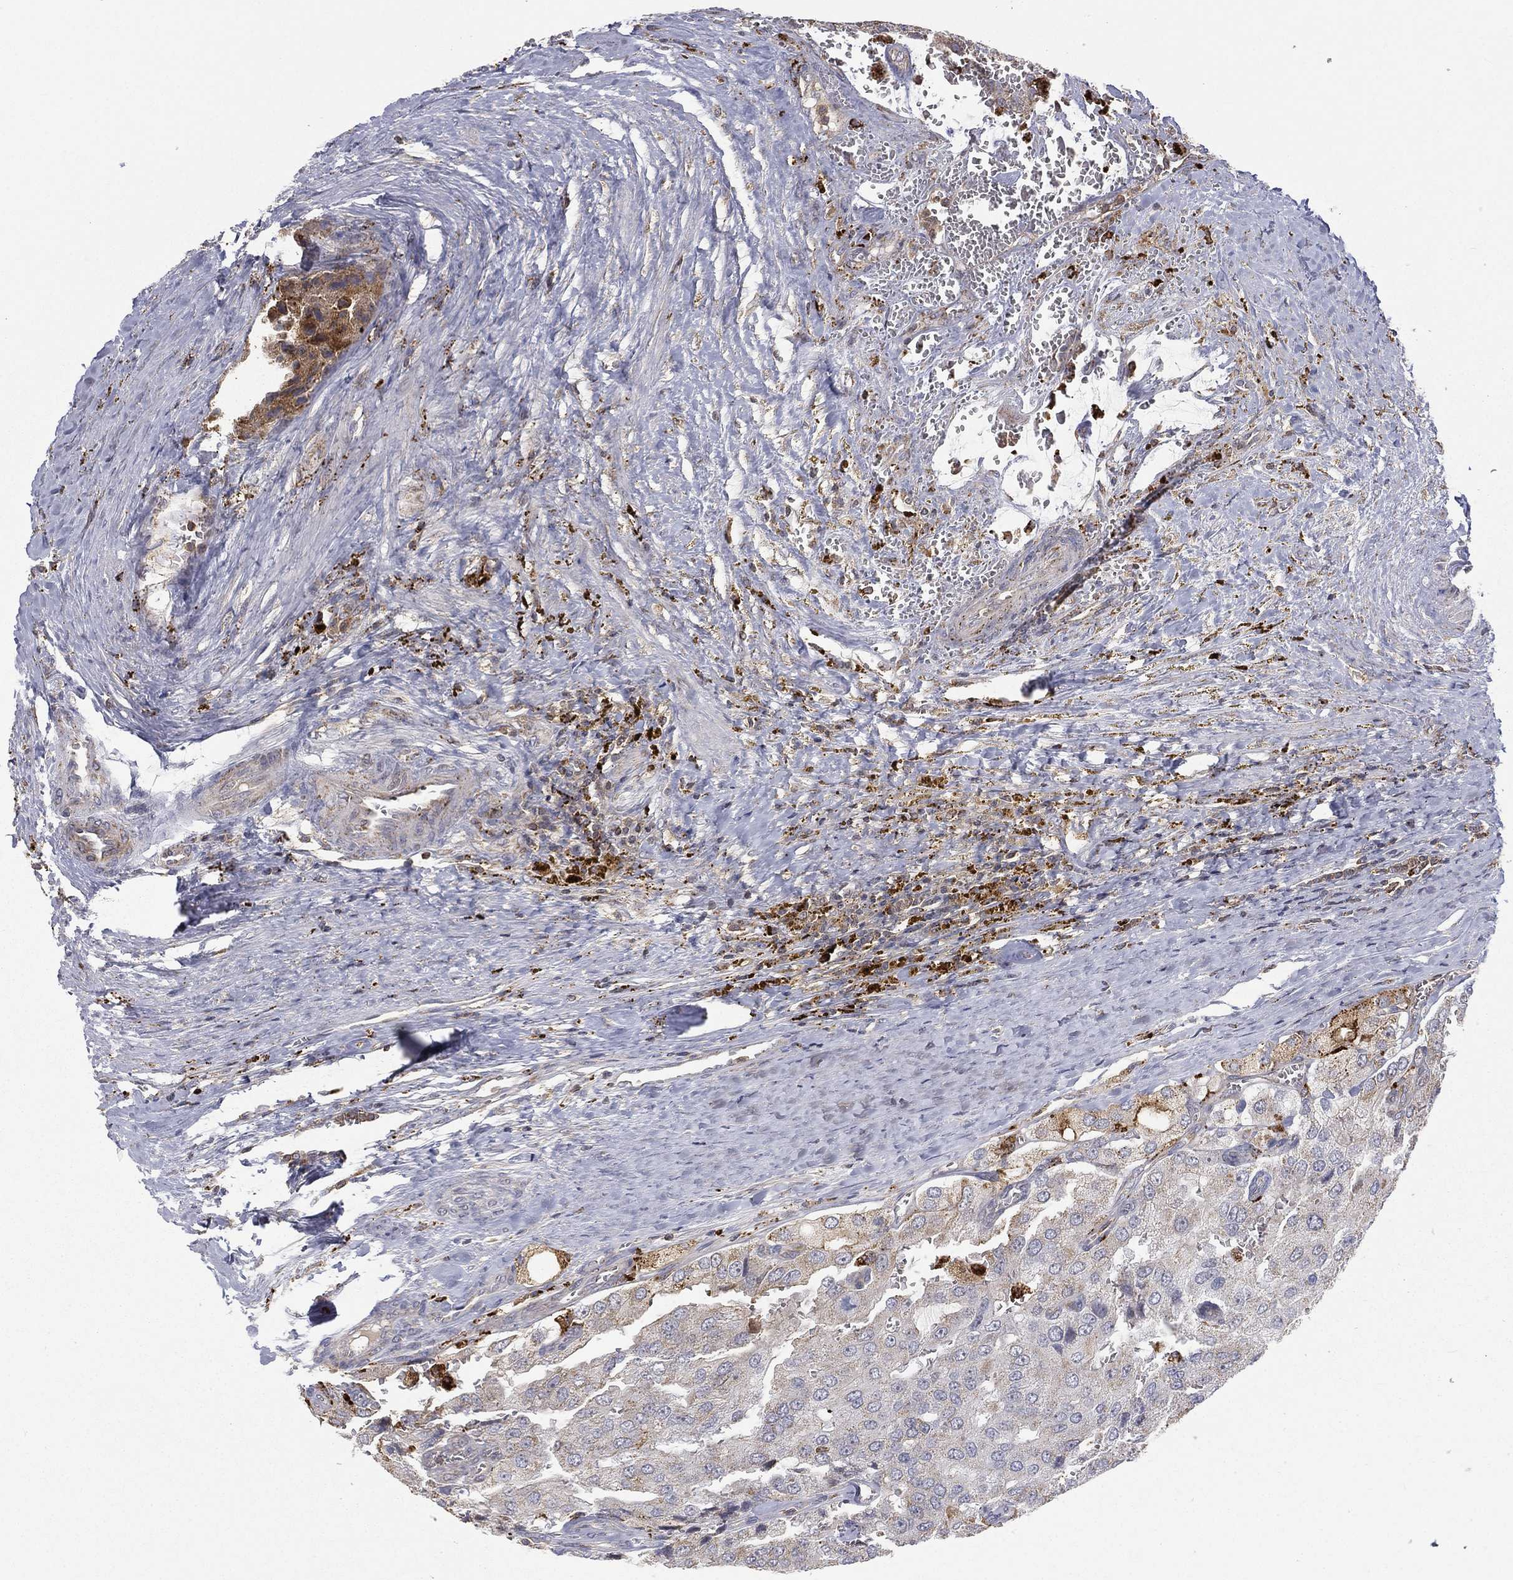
{"staining": {"intensity": "moderate", "quantity": "25%-75%", "location": "cytoplasmic/membranous"}, "tissue": "prostate cancer", "cell_type": "Tumor cells", "image_type": "cancer", "snomed": [{"axis": "morphology", "description": "Adenocarcinoma, NOS"}, {"axis": "topography", "description": "Prostate and seminal vesicle, NOS"}, {"axis": "topography", "description": "Prostate"}], "caption": "High-power microscopy captured an IHC image of prostate cancer, revealing moderate cytoplasmic/membranous staining in approximately 25%-75% of tumor cells. (DAB = brown stain, brightfield microscopy at high magnification).", "gene": "RIN3", "patient": {"sex": "male", "age": 67}}